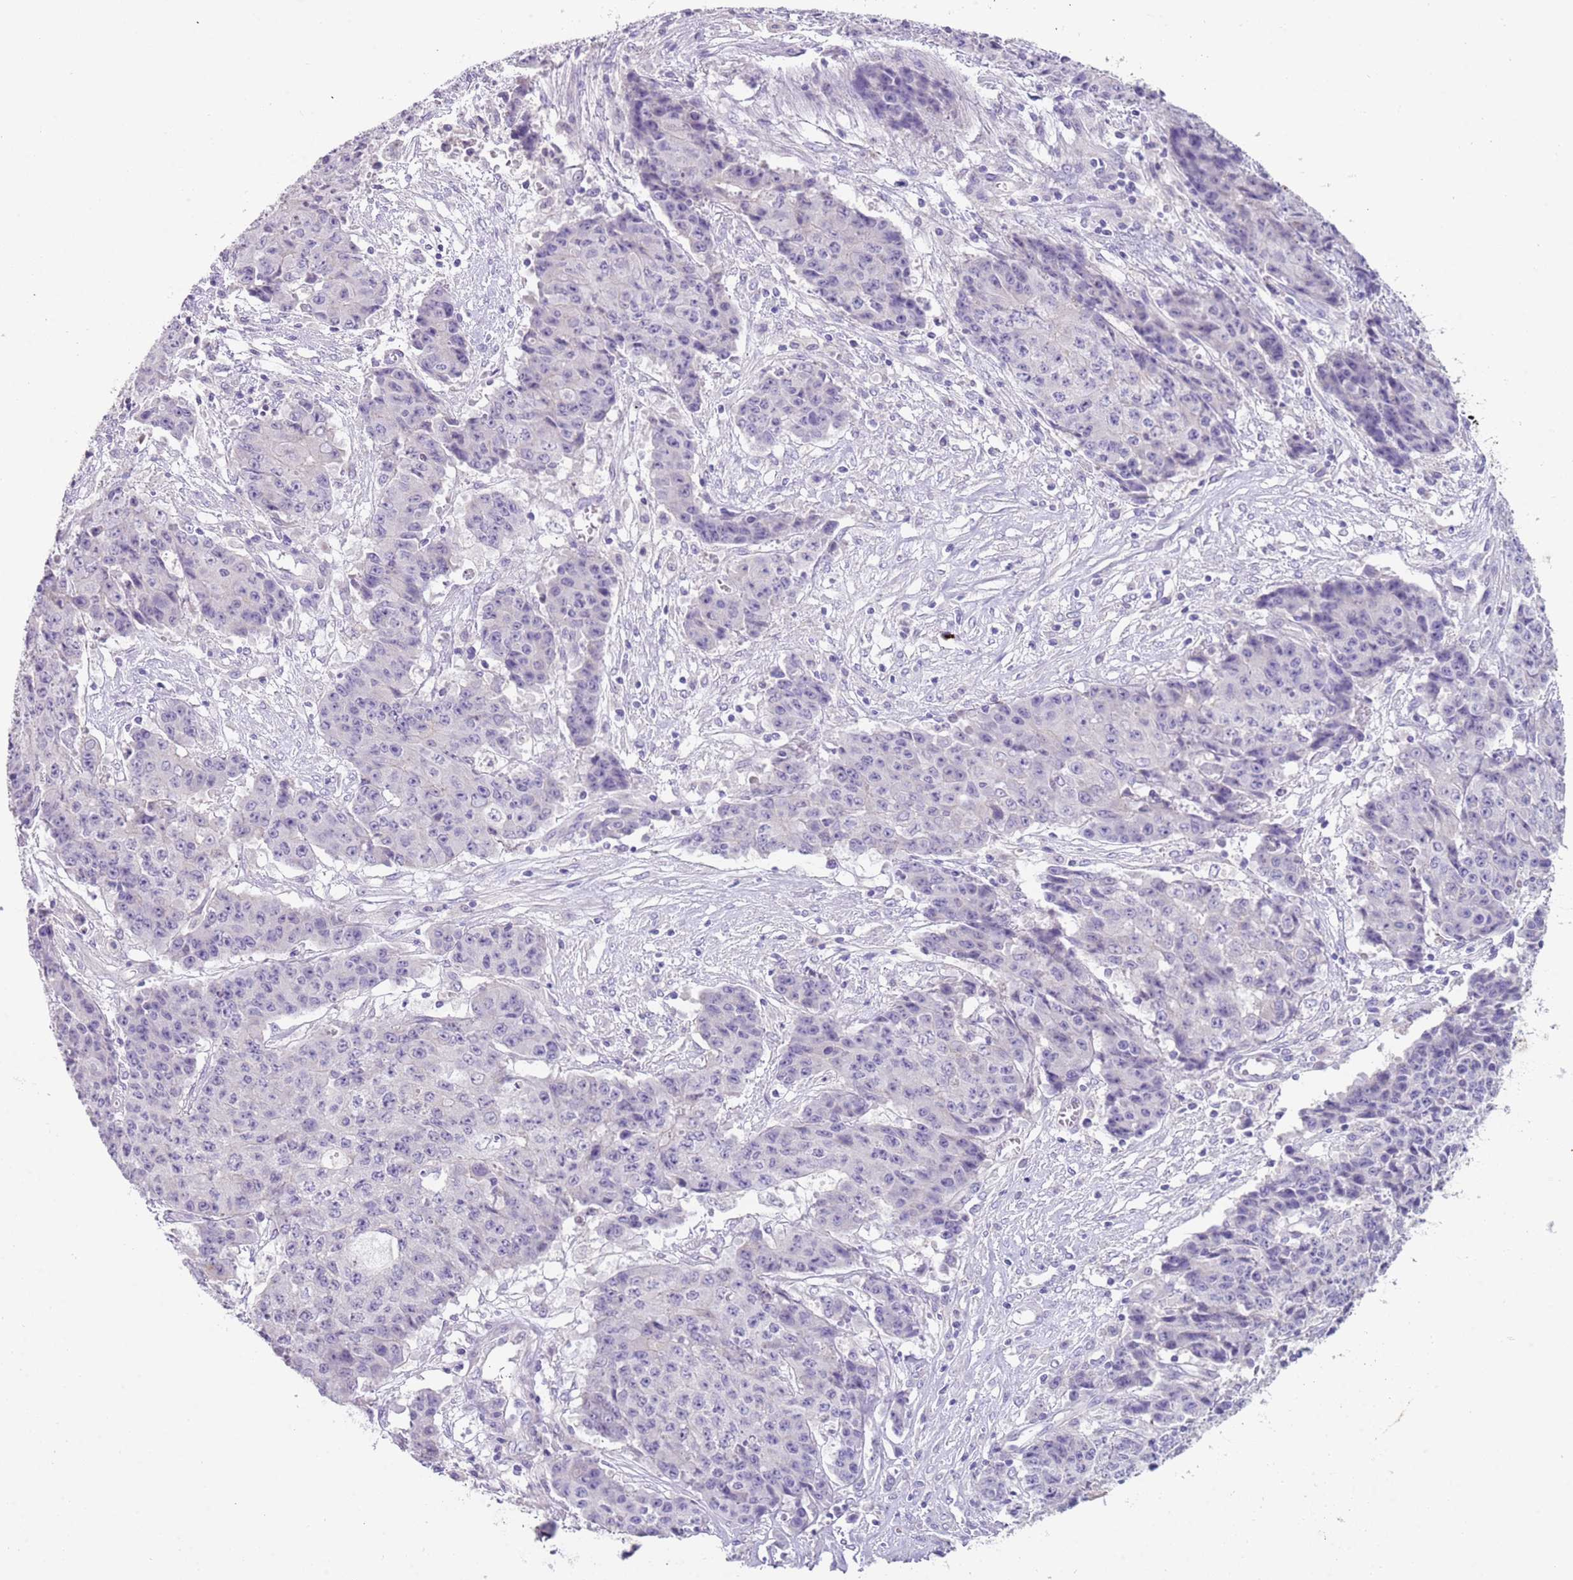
{"staining": {"intensity": "negative", "quantity": "none", "location": "none"}, "tissue": "ovarian cancer", "cell_type": "Tumor cells", "image_type": "cancer", "snomed": [{"axis": "morphology", "description": "Carcinoma, endometroid"}, {"axis": "topography", "description": "Ovary"}], "caption": "Immunohistochemistry (IHC) histopathology image of ovarian cancer (endometroid carcinoma) stained for a protein (brown), which reveals no staining in tumor cells. (DAB (3,3'-diaminobenzidine) immunohistochemistry visualized using brightfield microscopy, high magnification).", "gene": "C2CD3", "patient": {"sex": "female", "age": 42}}